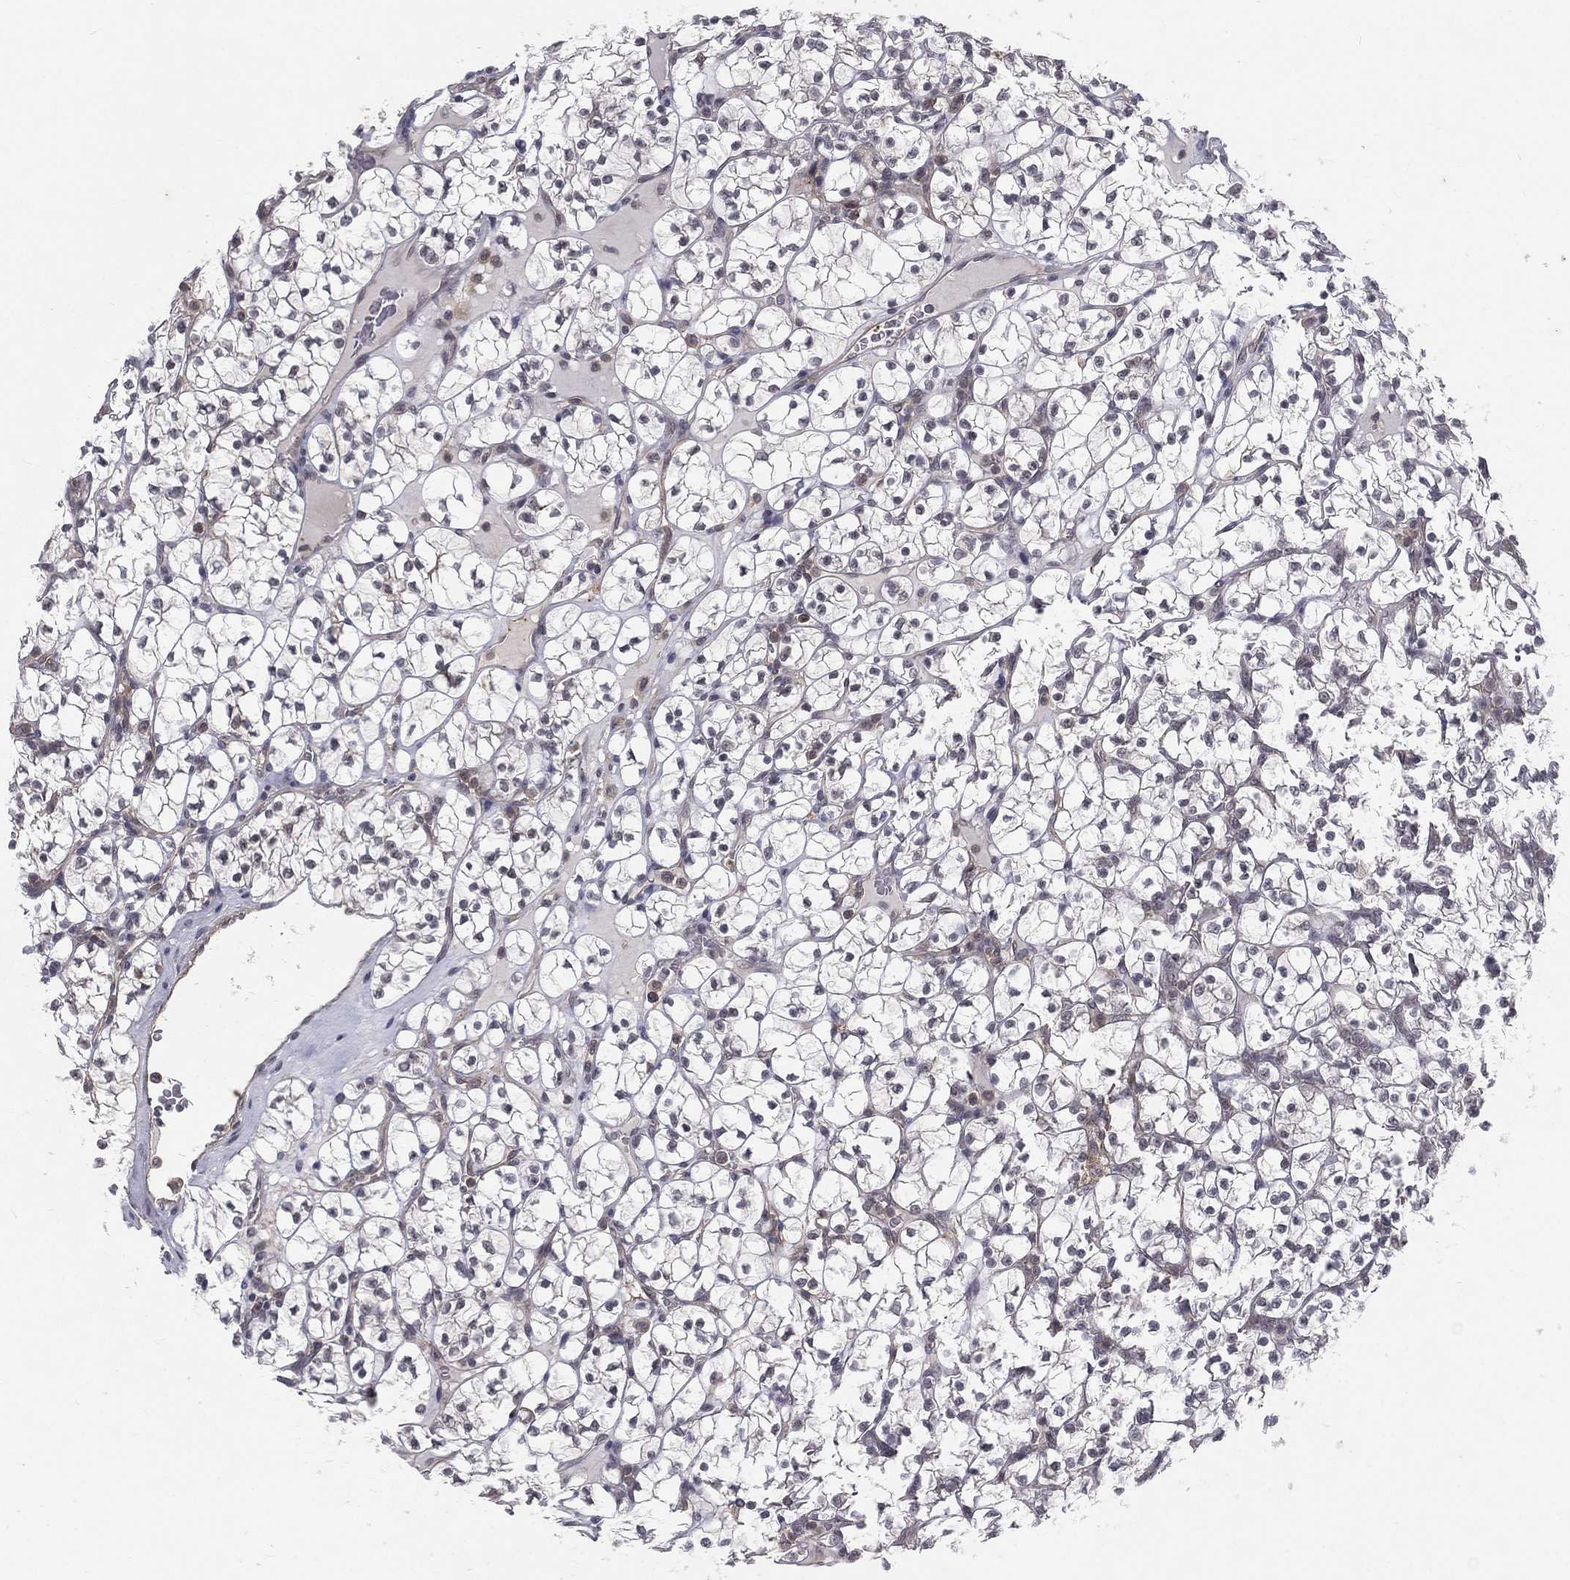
{"staining": {"intensity": "negative", "quantity": "none", "location": "none"}, "tissue": "renal cancer", "cell_type": "Tumor cells", "image_type": "cancer", "snomed": [{"axis": "morphology", "description": "Adenocarcinoma, NOS"}, {"axis": "topography", "description": "Kidney"}], "caption": "The histopathology image exhibits no significant expression in tumor cells of renal cancer (adenocarcinoma).", "gene": "MORC2", "patient": {"sex": "female", "age": 89}}